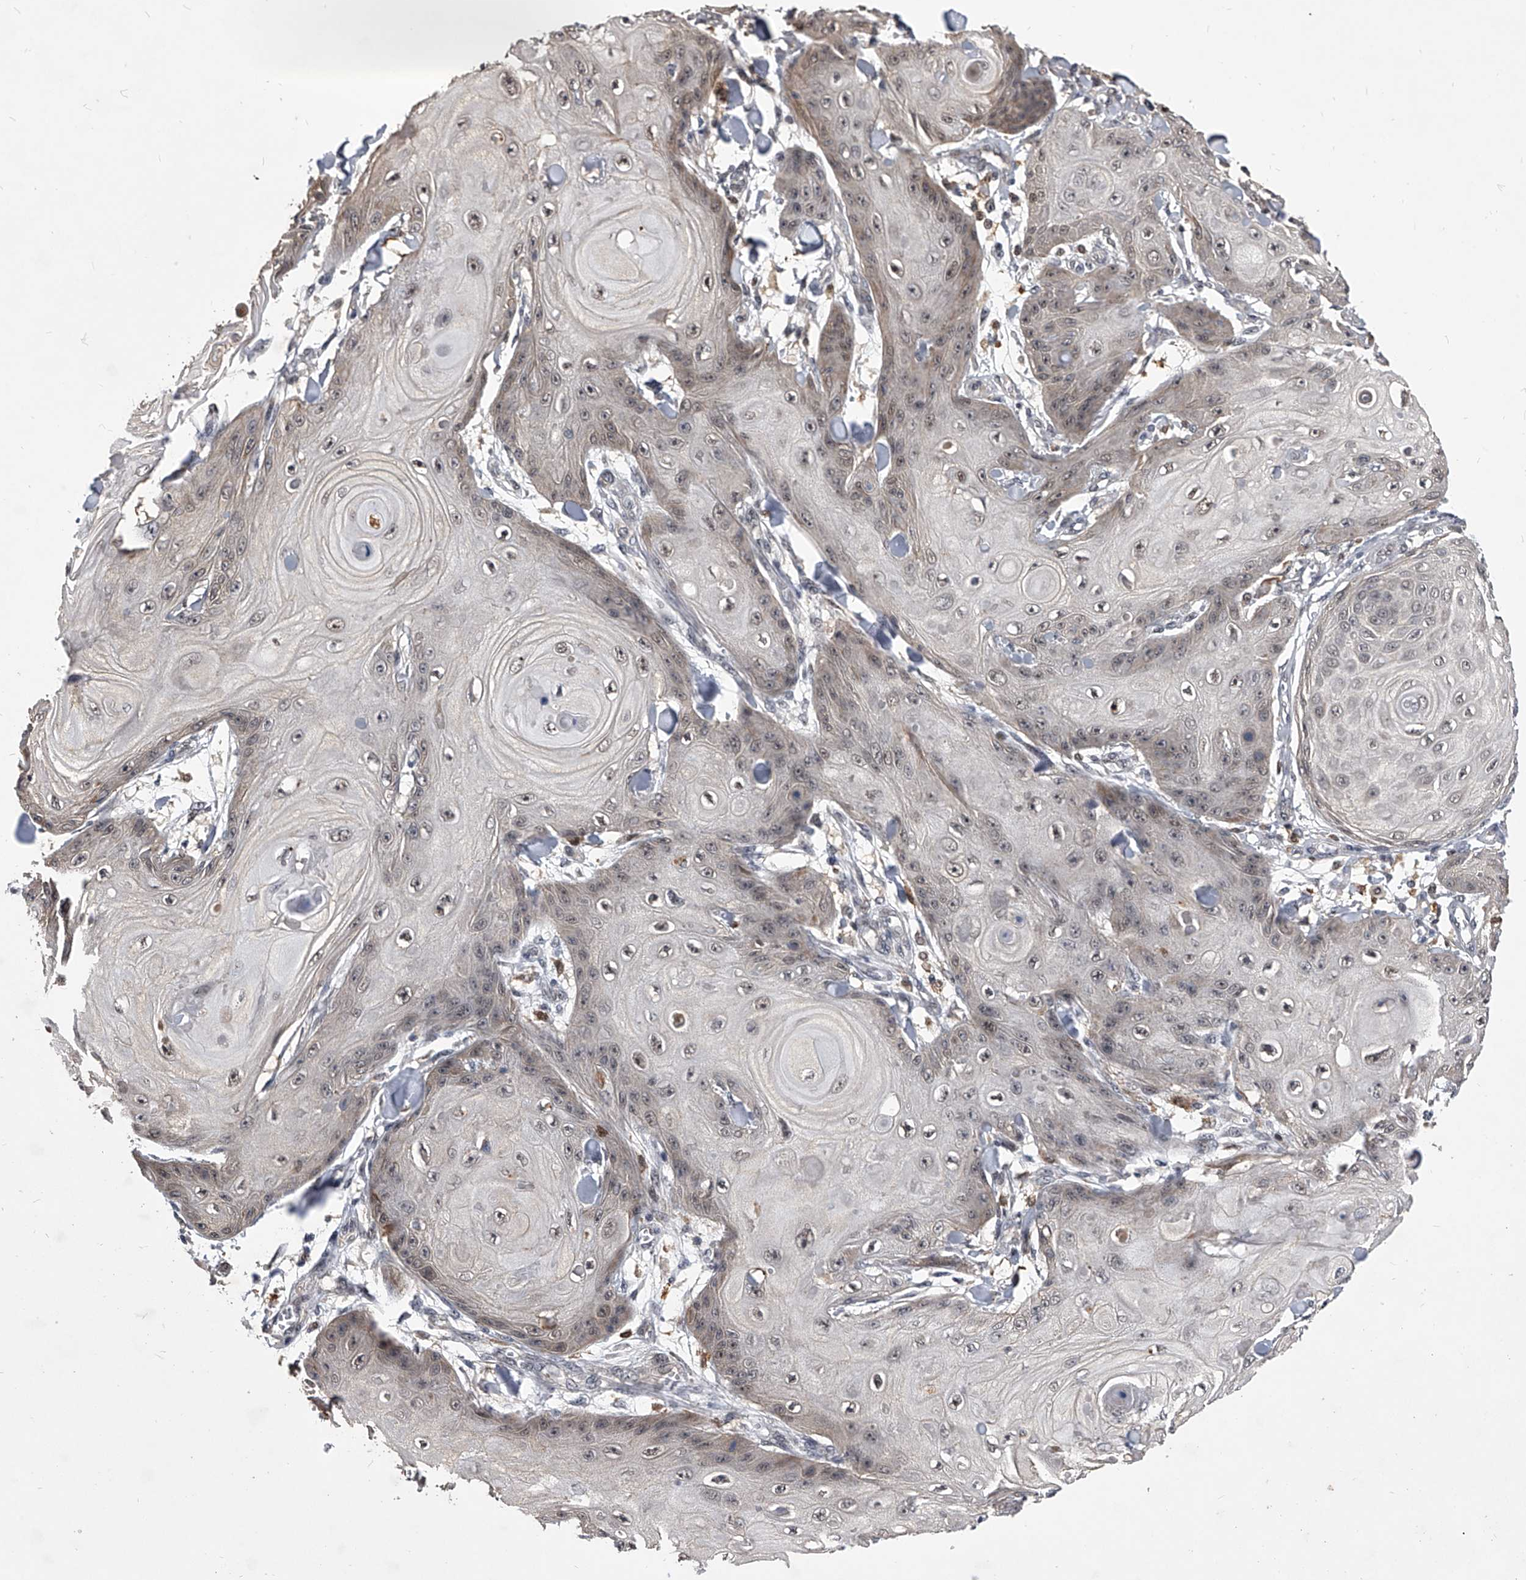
{"staining": {"intensity": "weak", "quantity": "<25%", "location": "nuclear"}, "tissue": "skin cancer", "cell_type": "Tumor cells", "image_type": "cancer", "snomed": [{"axis": "morphology", "description": "Squamous cell carcinoma, NOS"}, {"axis": "topography", "description": "Skin"}], "caption": "An immunohistochemistry (IHC) micrograph of skin cancer (squamous cell carcinoma) is shown. There is no staining in tumor cells of skin cancer (squamous cell carcinoma).", "gene": "CMTR1", "patient": {"sex": "male", "age": 74}}